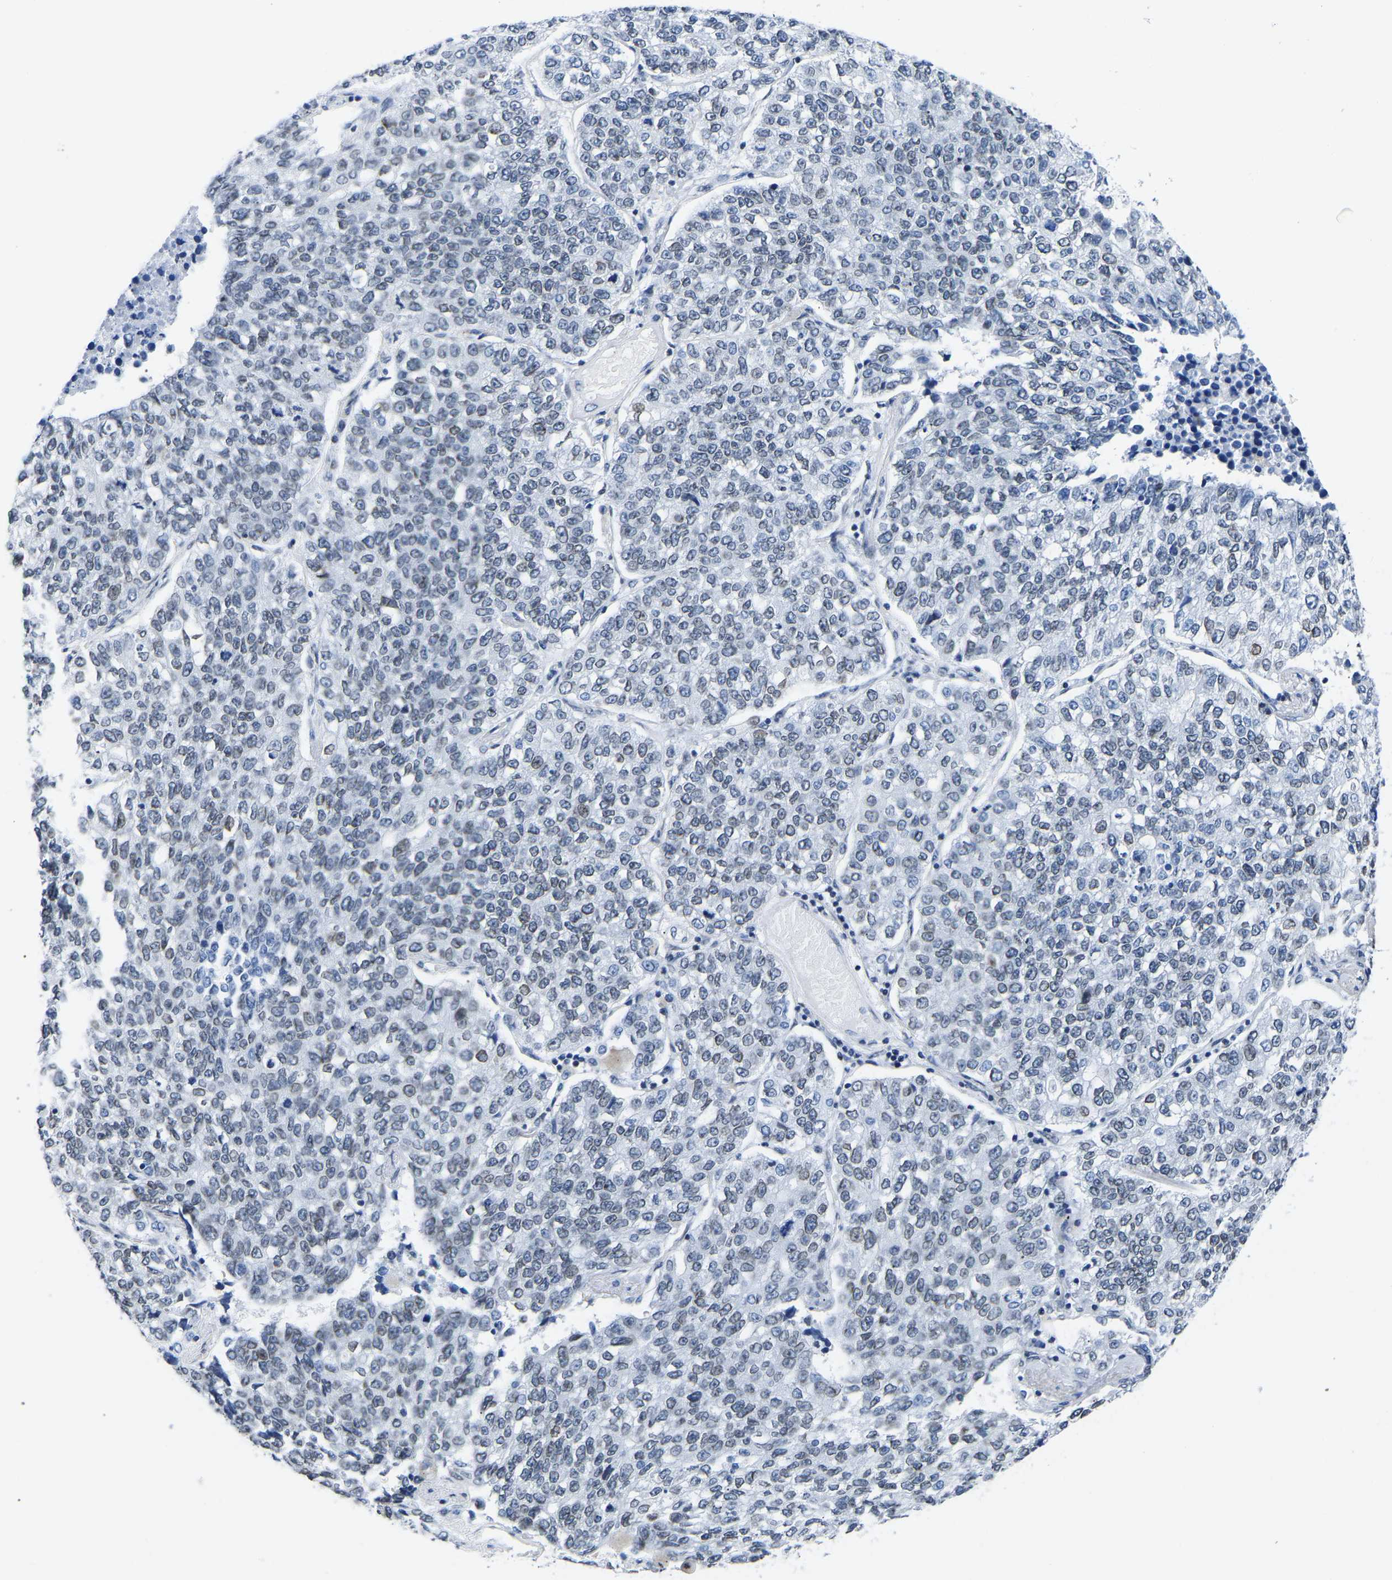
{"staining": {"intensity": "weak", "quantity": ">75%", "location": "cytoplasmic/membranous,nuclear"}, "tissue": "lung cancer", "cell_type": "Tumor cells", "image_type": "cancer", "snomed": [{"axis": "morphology", "description": "Adenocarcinoma, NOS"}, {"axis": "topography", "description": "Lung"}], "caption": "Protein analysis of adenocarcinoma (lung) tissue exhibits weak cytoplasmic/membranous and nuclear expression in approximately >75% of tumor cells.", "gene": "UPK3A", "patient": {"sex": "male", "age": 49}}